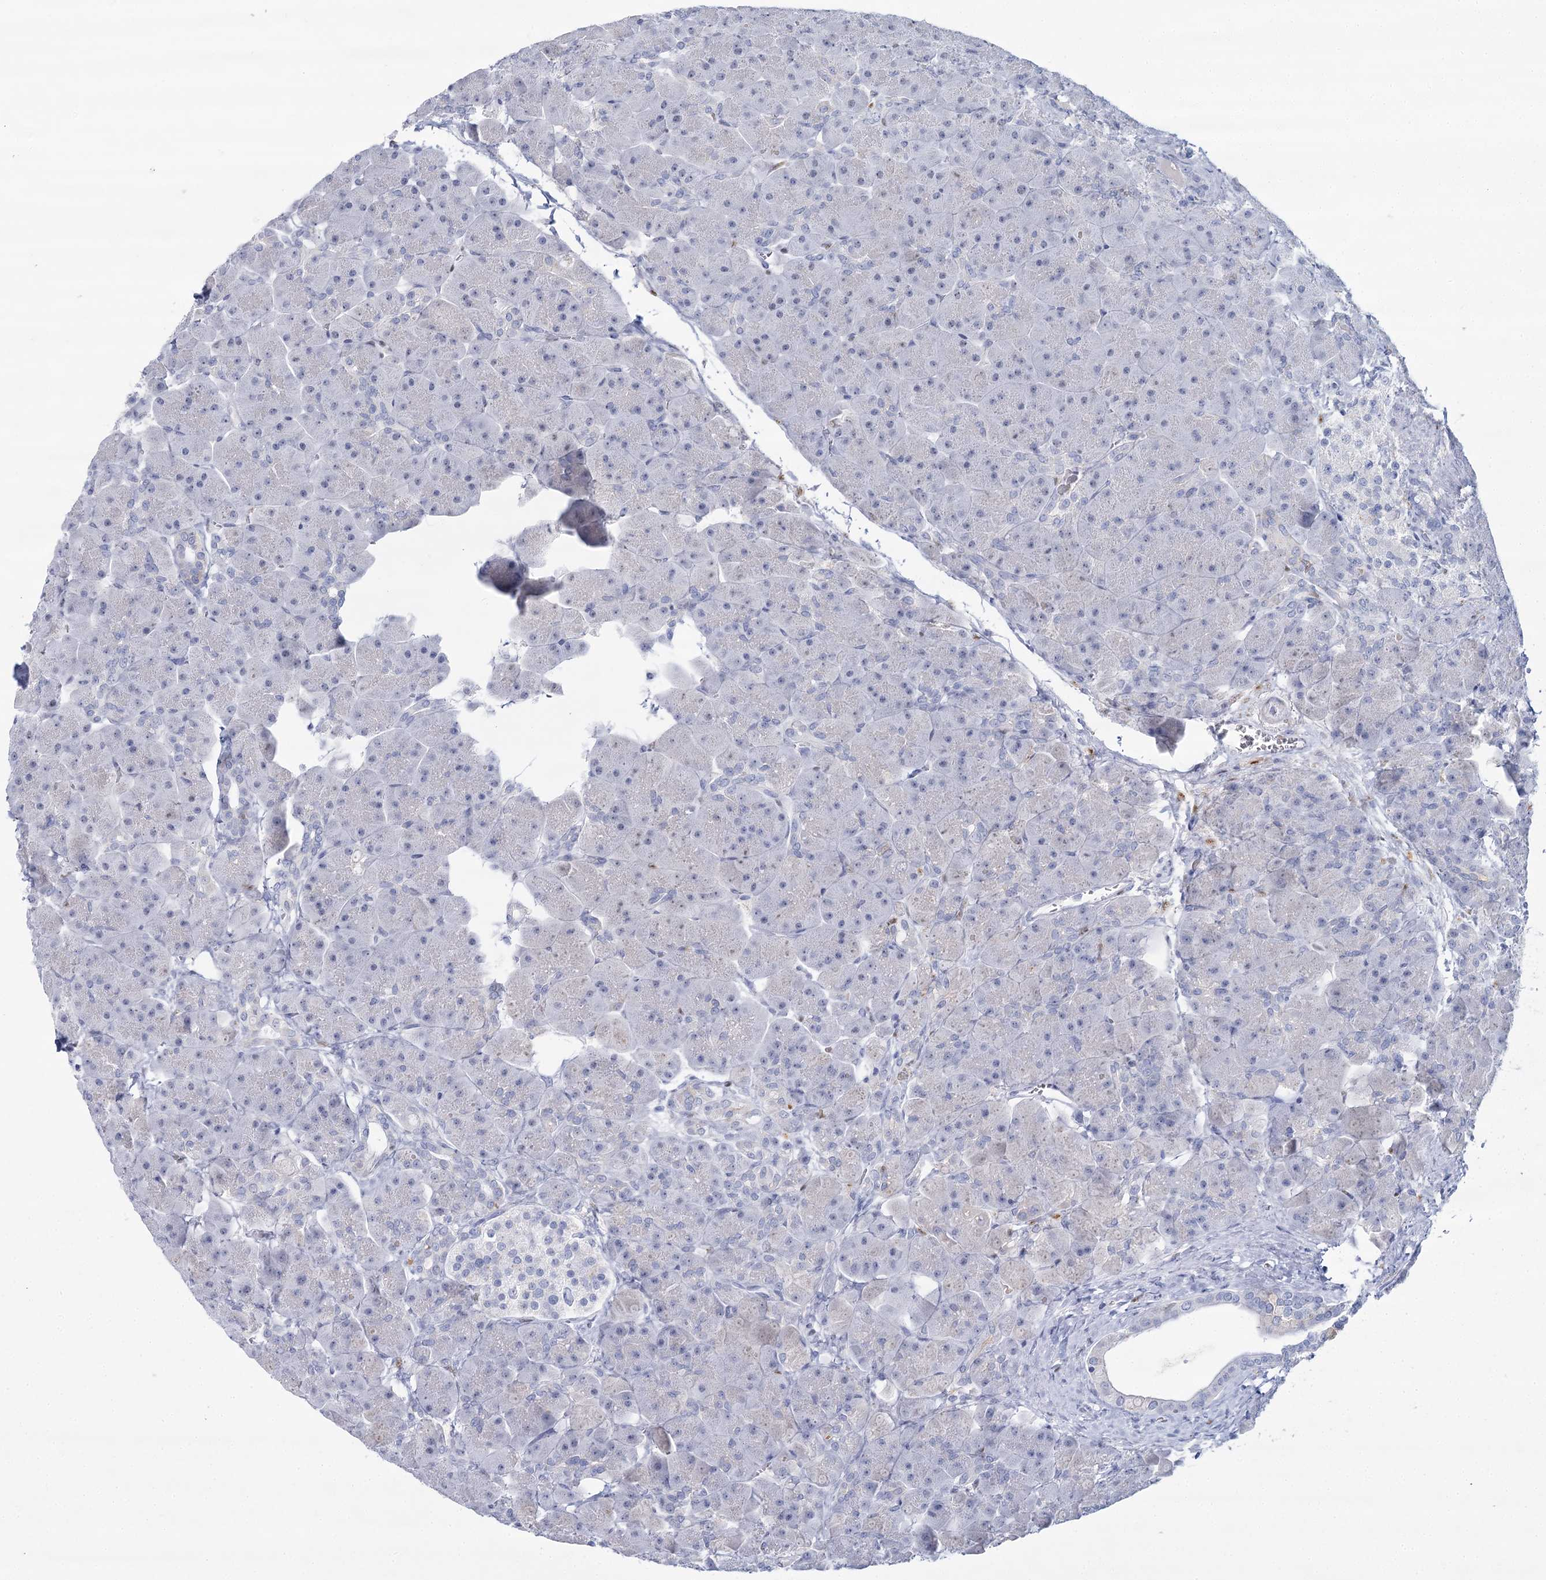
{"staining": {"intensity": "negative", "quantity": "none", "location": "none"}, "tissue": "pancreas", "cell_type": "Exocrine glandular cells", "image_type": "normal", "snomed": [{"axis": "morphology", "description": "Normal tissue, NOS"}, {"axis": "topography", "description": "Pancreas"}], "caption": "Immunohistochemistry of unremarkable human pancreas shows no expression in exocrine glandular cells.", "gene": "IGSF3", "patient": {"sex": "male", "age": 66}}